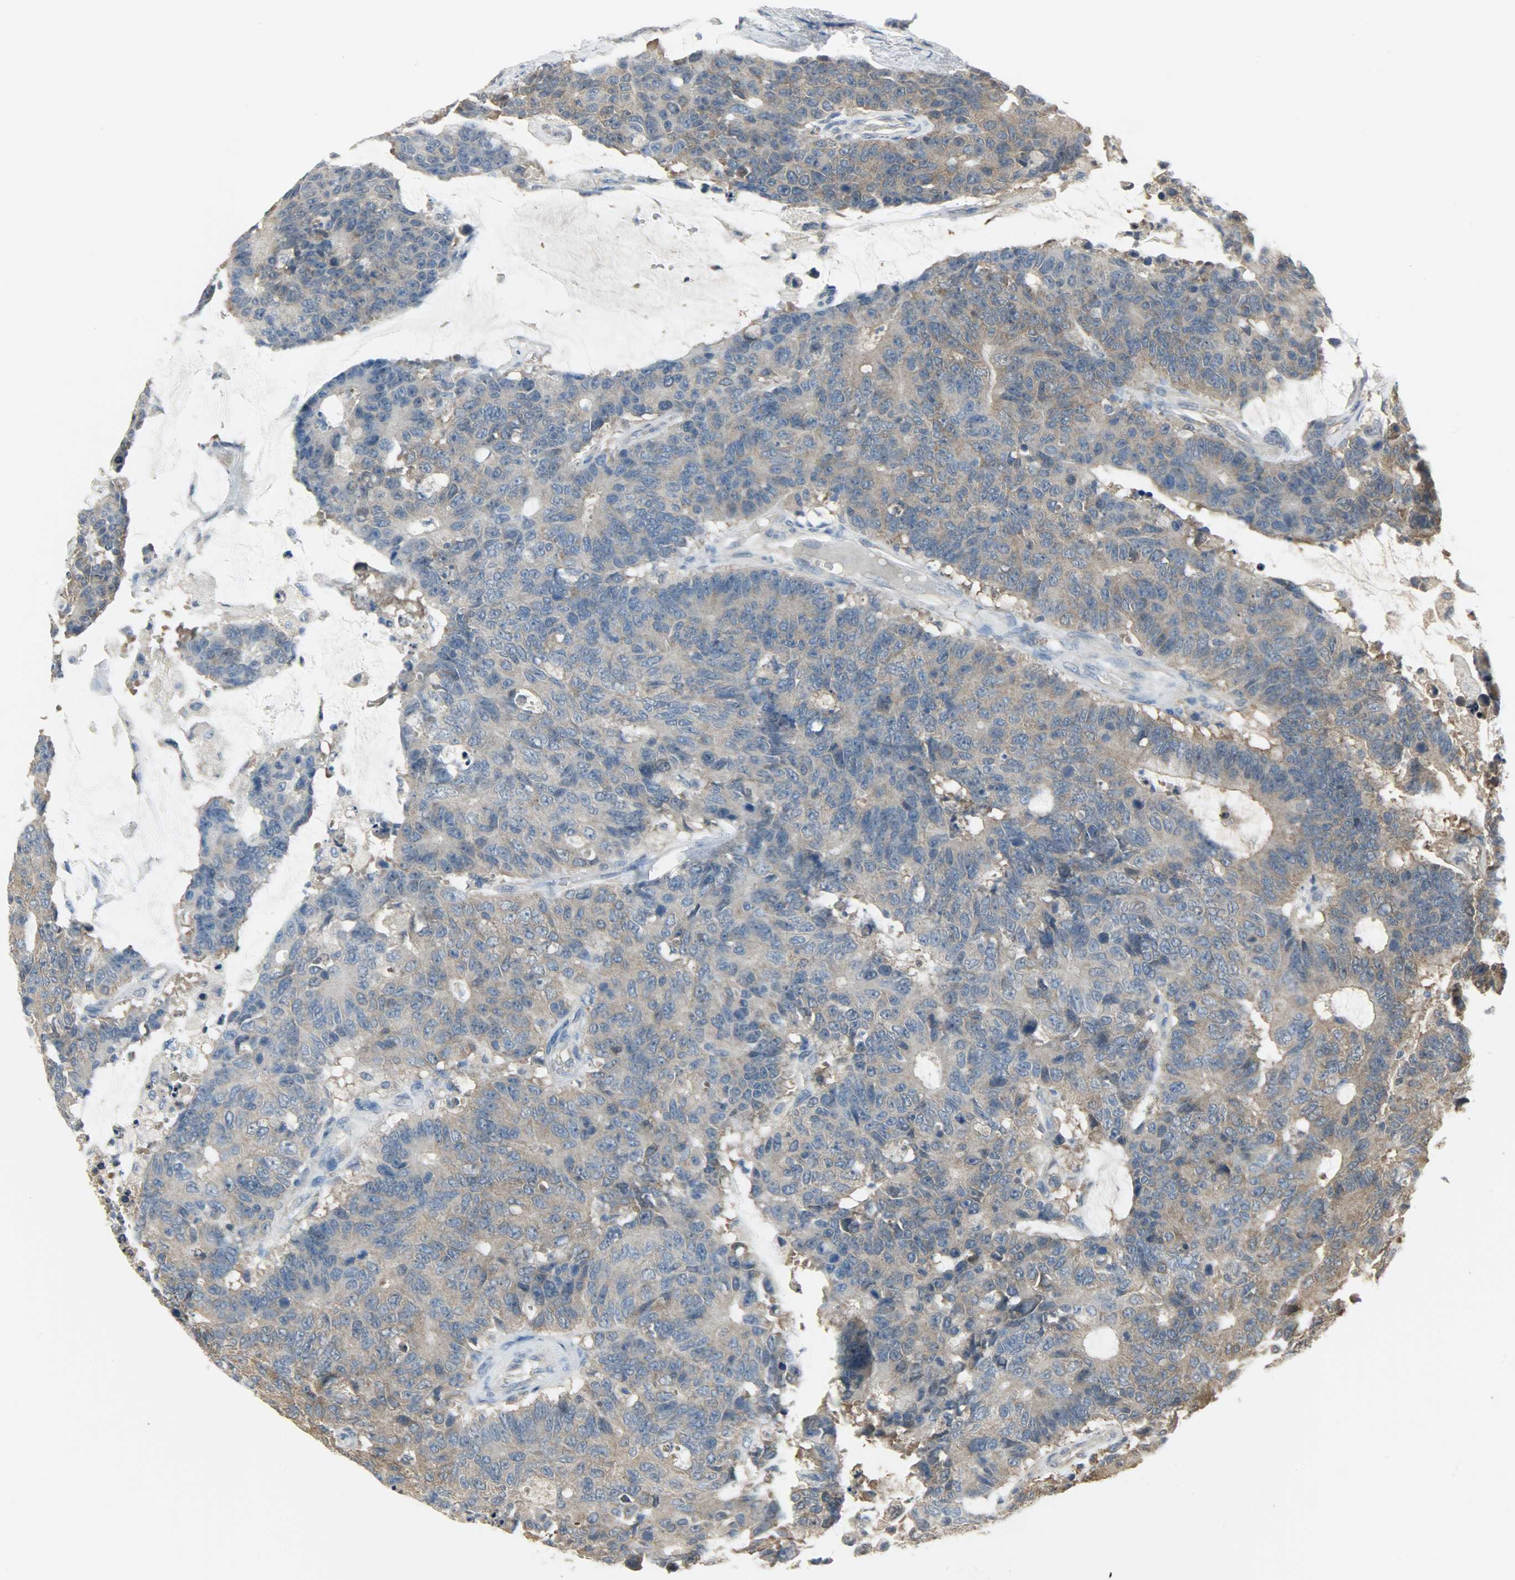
{"staining": {"intensity": "weak", "quantity": ">75%", "location": "cytoplasmic/membranous"}, "tissue": "colorectal cancer", "cell_type": "Tumor cells", "image_type": "cancer", "snomed": [{"axis": "morphology", "description": "Adenocarcinoma, NOS"}, {"axis": "topography", "description": "Colon"}], "caption": "Human colorectal adenocarcinoma stained for a protein (brown) reveals weak cytoplasmic/membranous positive positivity in approximately >75% of tumor cells.", "gene": "LDHB", "patient": {"sex": "female", "age": 86}}